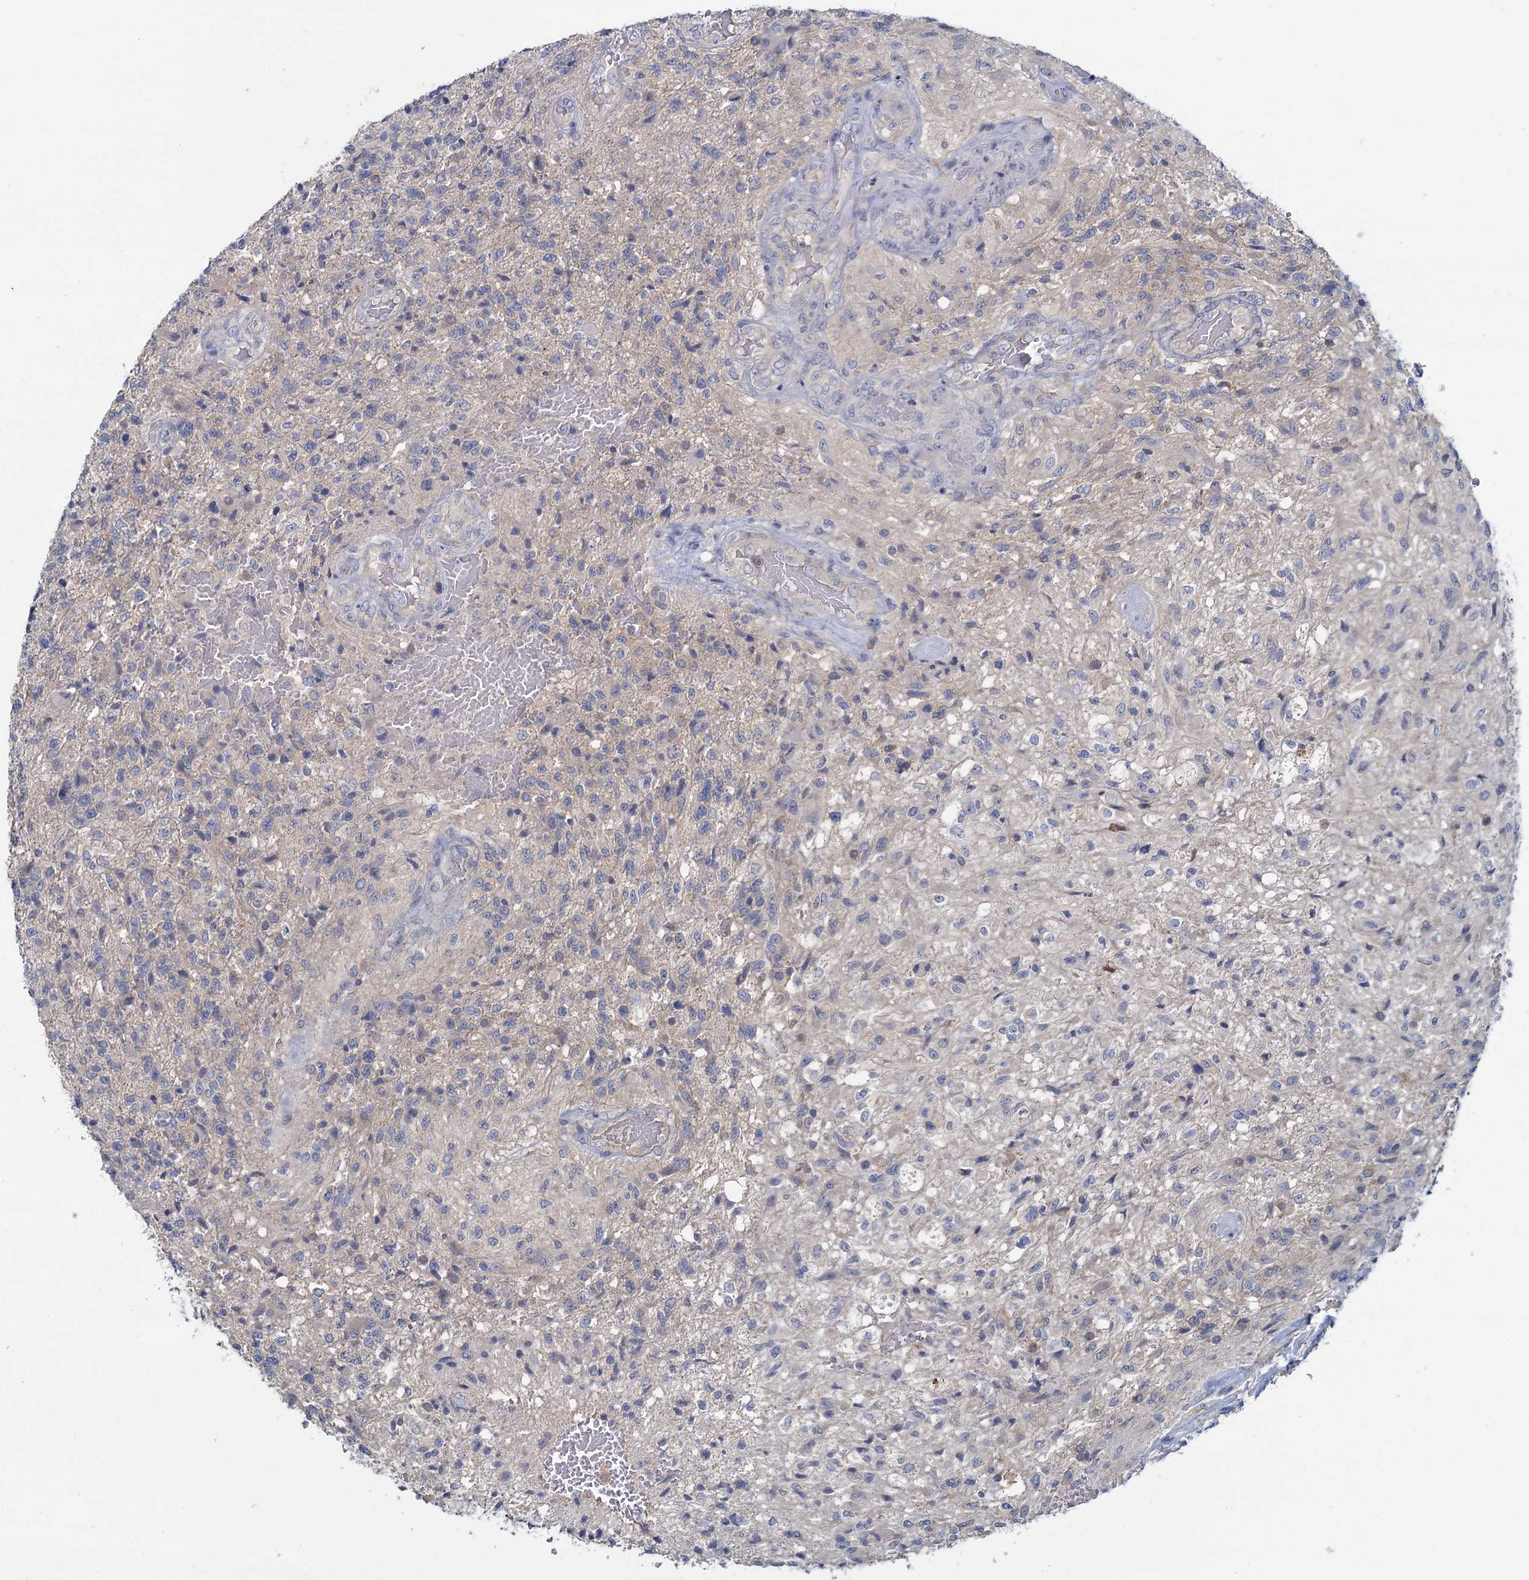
{"staining": {"intensity": "negative", "quantity": "none", "location": "none"}, "tissue": "glioma", "cell_type": "Tumor cells", "image_type": "cancer", "snomed": [{"axis": "morphology", "description": "Glioma, malignant, High grade"}, {"axis": "topography", "description": "Brain"}], "caption": "DAB immunohistochemical staining of human malignant glioma (high-grade) reveals no significant staining in tumor cells.", "gene": "ACSM3", "patient": {"sex": "male", "age": 56}}